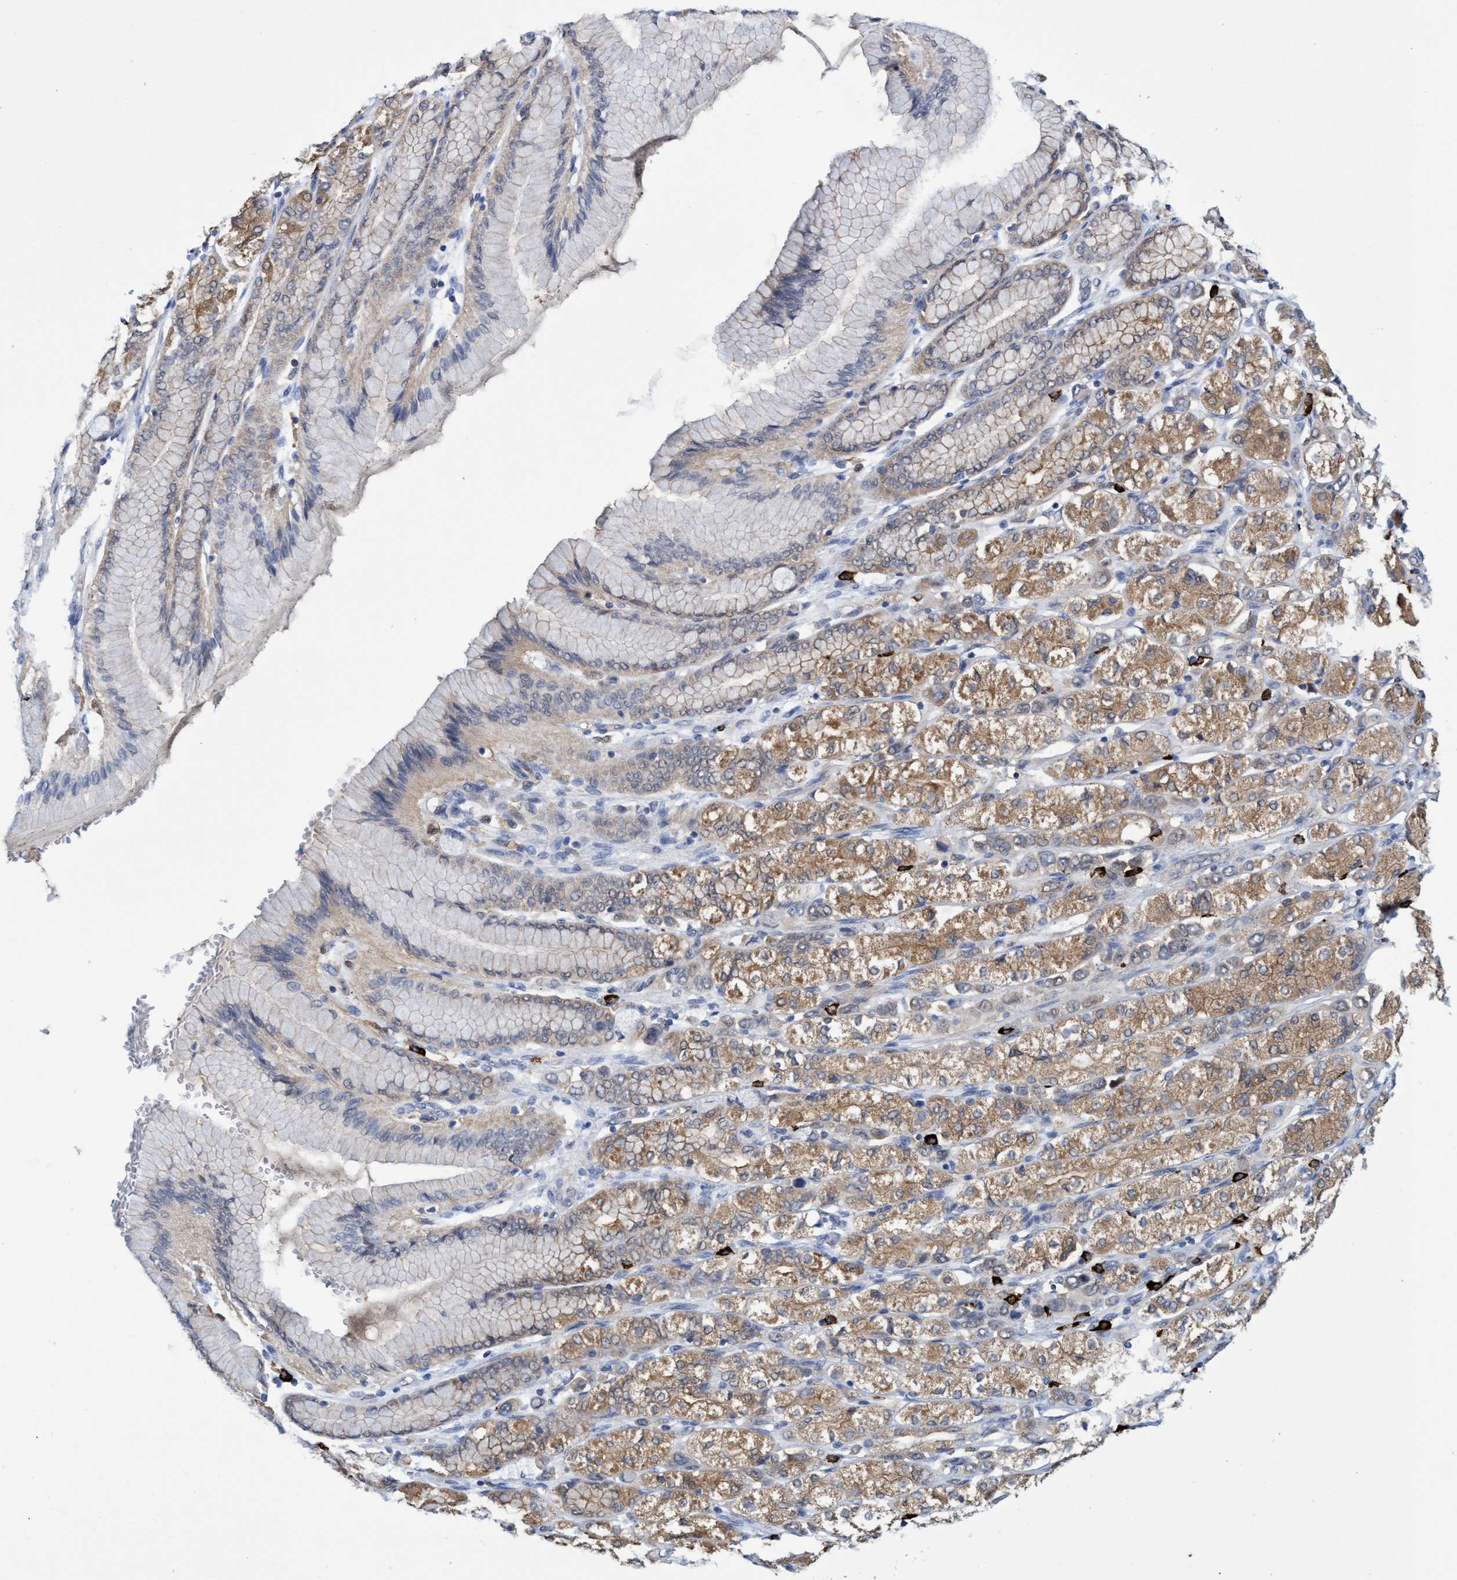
{"staining": {"intensity": "moderate", "quantity": "25%-75%", "location": "cytoplasmic/membranous"}, "tissue": "stomach cancer", "cell_type": "Tumor cells", "image_type": "cancer", "snomed": [{"axis": "morphology", "description": "Adenocarcinoma, NOS"}, {"axis": "topography", "description": "Stomach"}], "caption": "Brown immunohistochemical staining in human stomach adenocarcinoma exhibits moderate cytoplasmic/membranous staining in approximately 25%-75% of tumor cells.", "gene": "PNPO", "patient": {"sex": "female", "age": 65}}